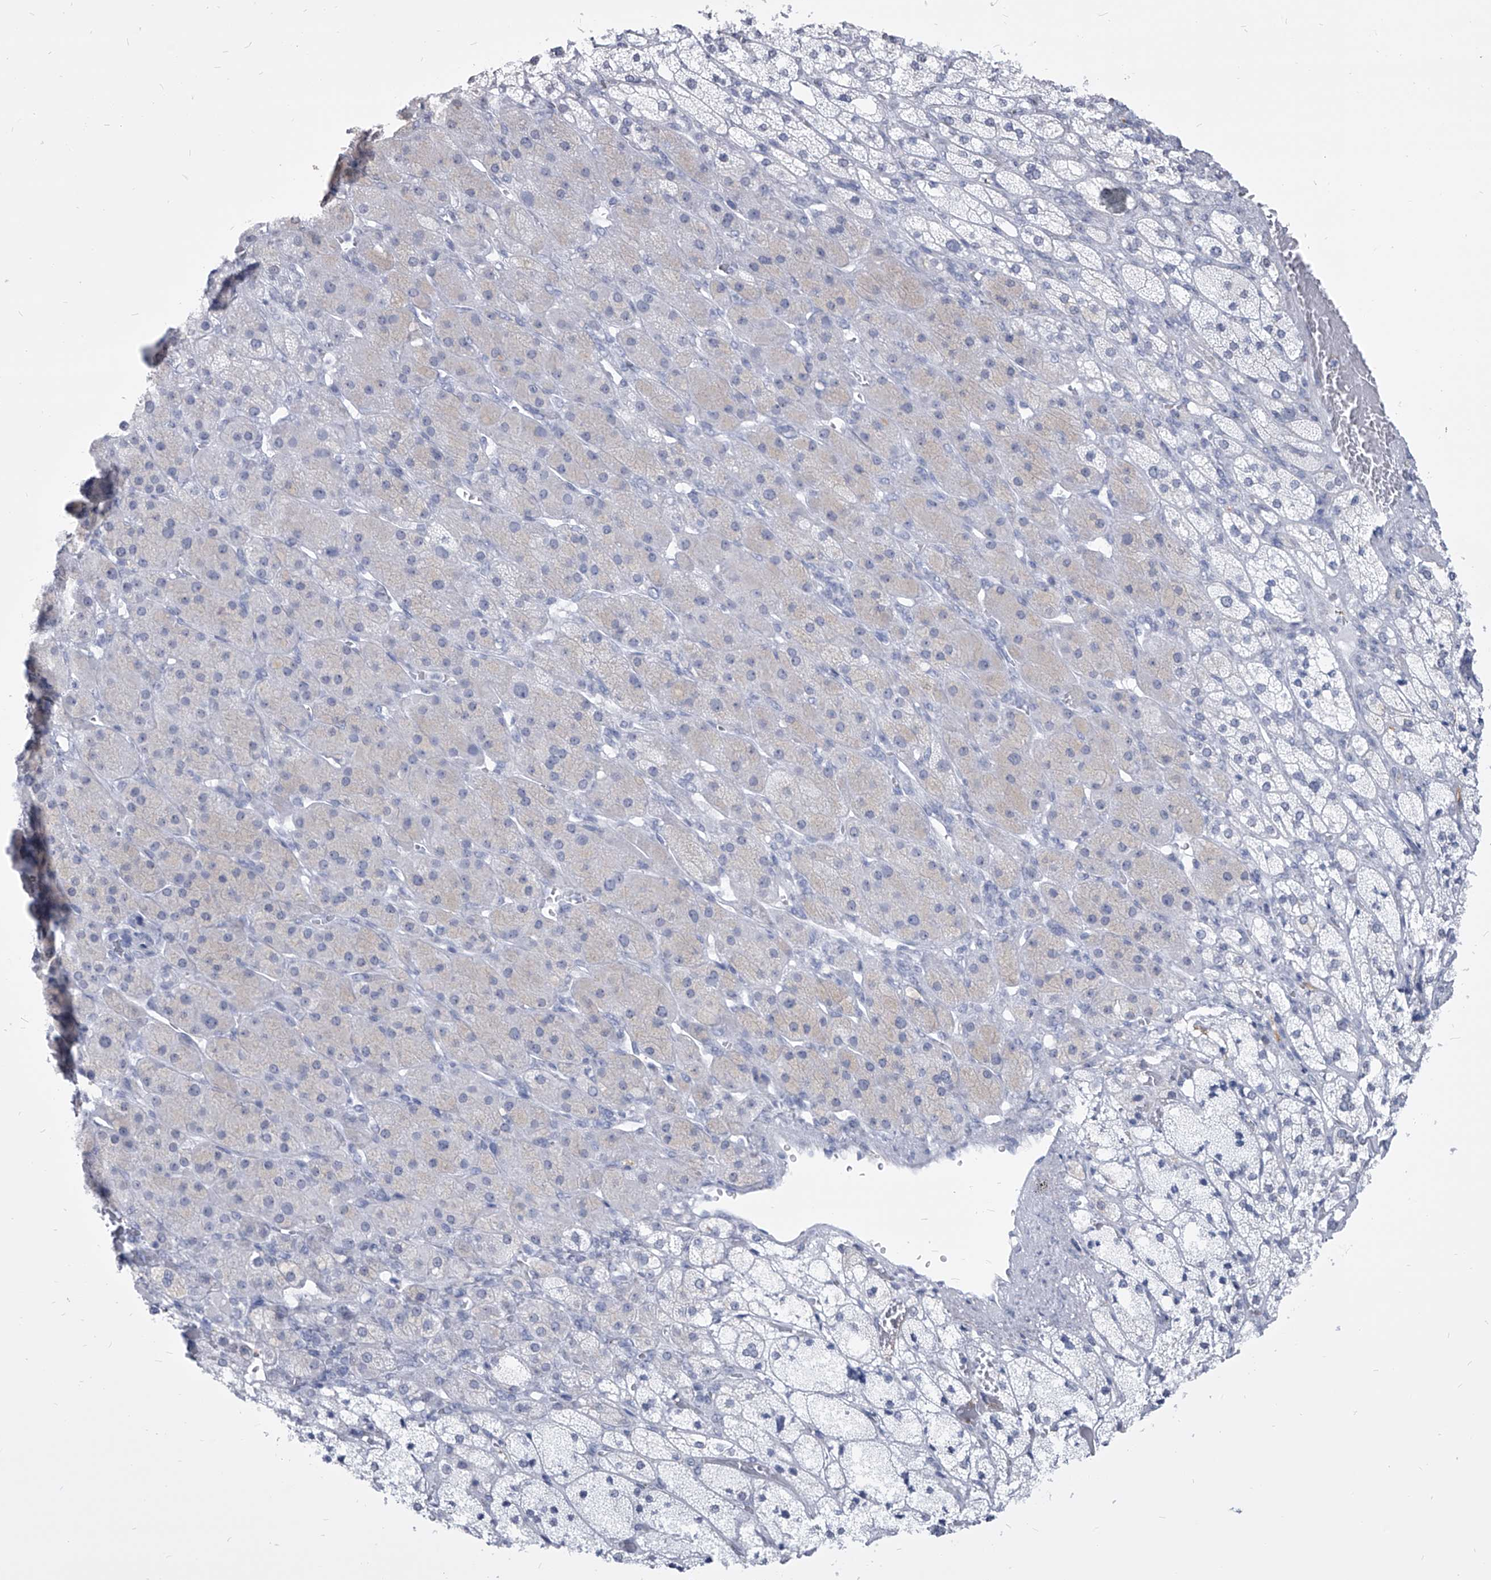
{"staining": {"intensity": "moderate", "quantity": "25%-75%", "location": "nuclear"}, "tissue": "adrenal gland", "cell_type": "Glandular cells", "image_type": "normal", "snomed": [{"axis": "morphology", "description": "Normal tissue, NOS"}, {"axis": "topography", "description": "Adrenal gland"}], "caption": "Immunohistochemical staining of unremarkable human adrenal gland shows moderate nuclear protein positivity in approximately 25%-75% of glandular cells.", "gene": "EVA1C", "patient": {"sex": "male", "age": 61}}